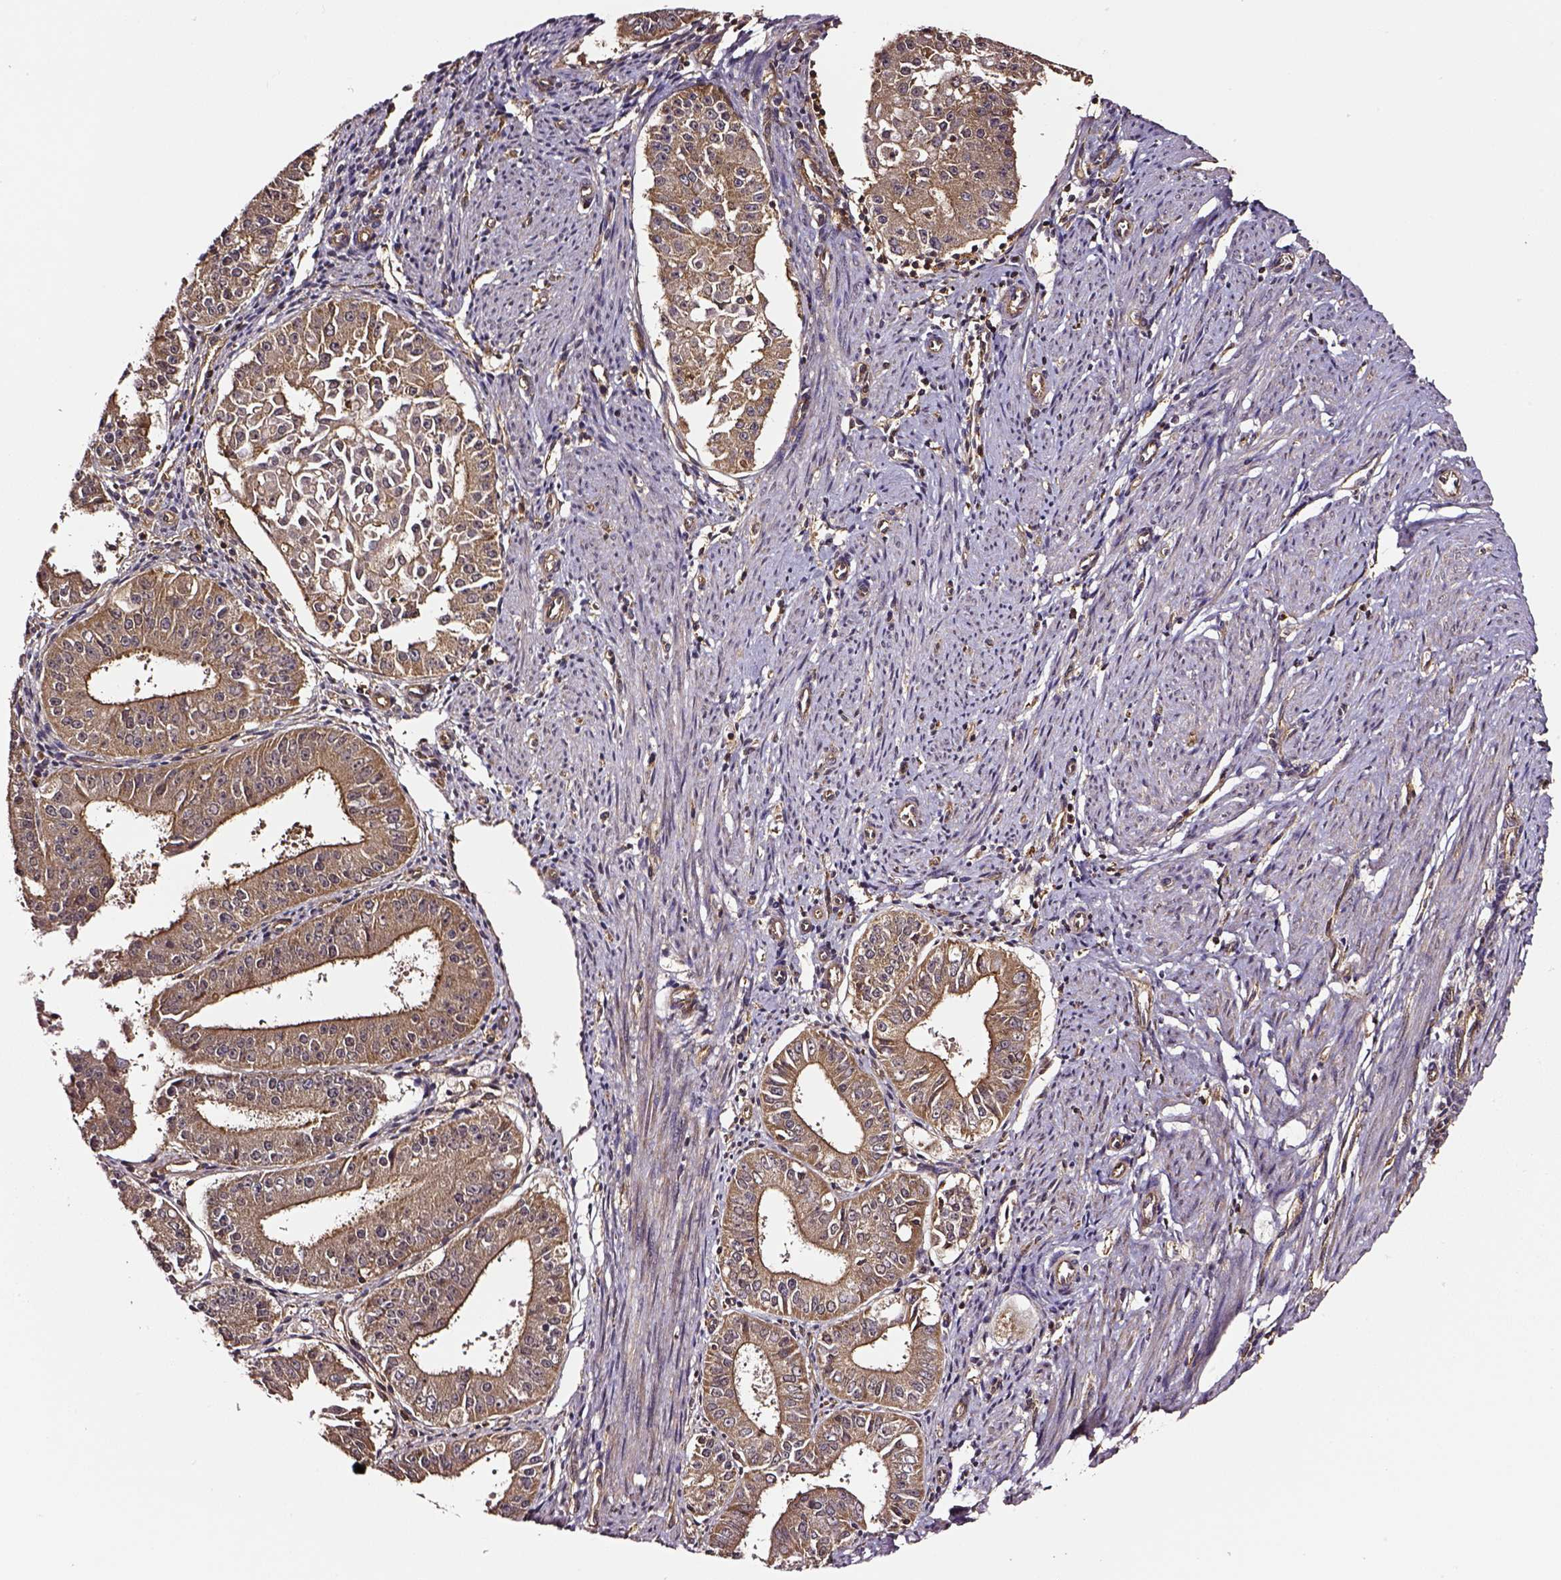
{"staining": {"intensity": "moderate", "quantity": ">75%", "location": "cytoplasmic/membranous"}, "tissue": "ovarian cancer", "cell_type": "Tumor cells", "image_type": "cancer", "snomed": [{"axis": "morphology", "description": "Carcinoma, endometroid"}, {"axis": "topography", "description": "Ovary"}], "caption": "This photomicrograph exhibits immunohistochemistry (IHC) staining of human ovarian endometroid carcinoma, with medium moderate cytoplasmic/membranous staining in approximately >75% of tumor cells.", "gene": "RASSF5", "patient": {"sex": "female", "age": 42}}